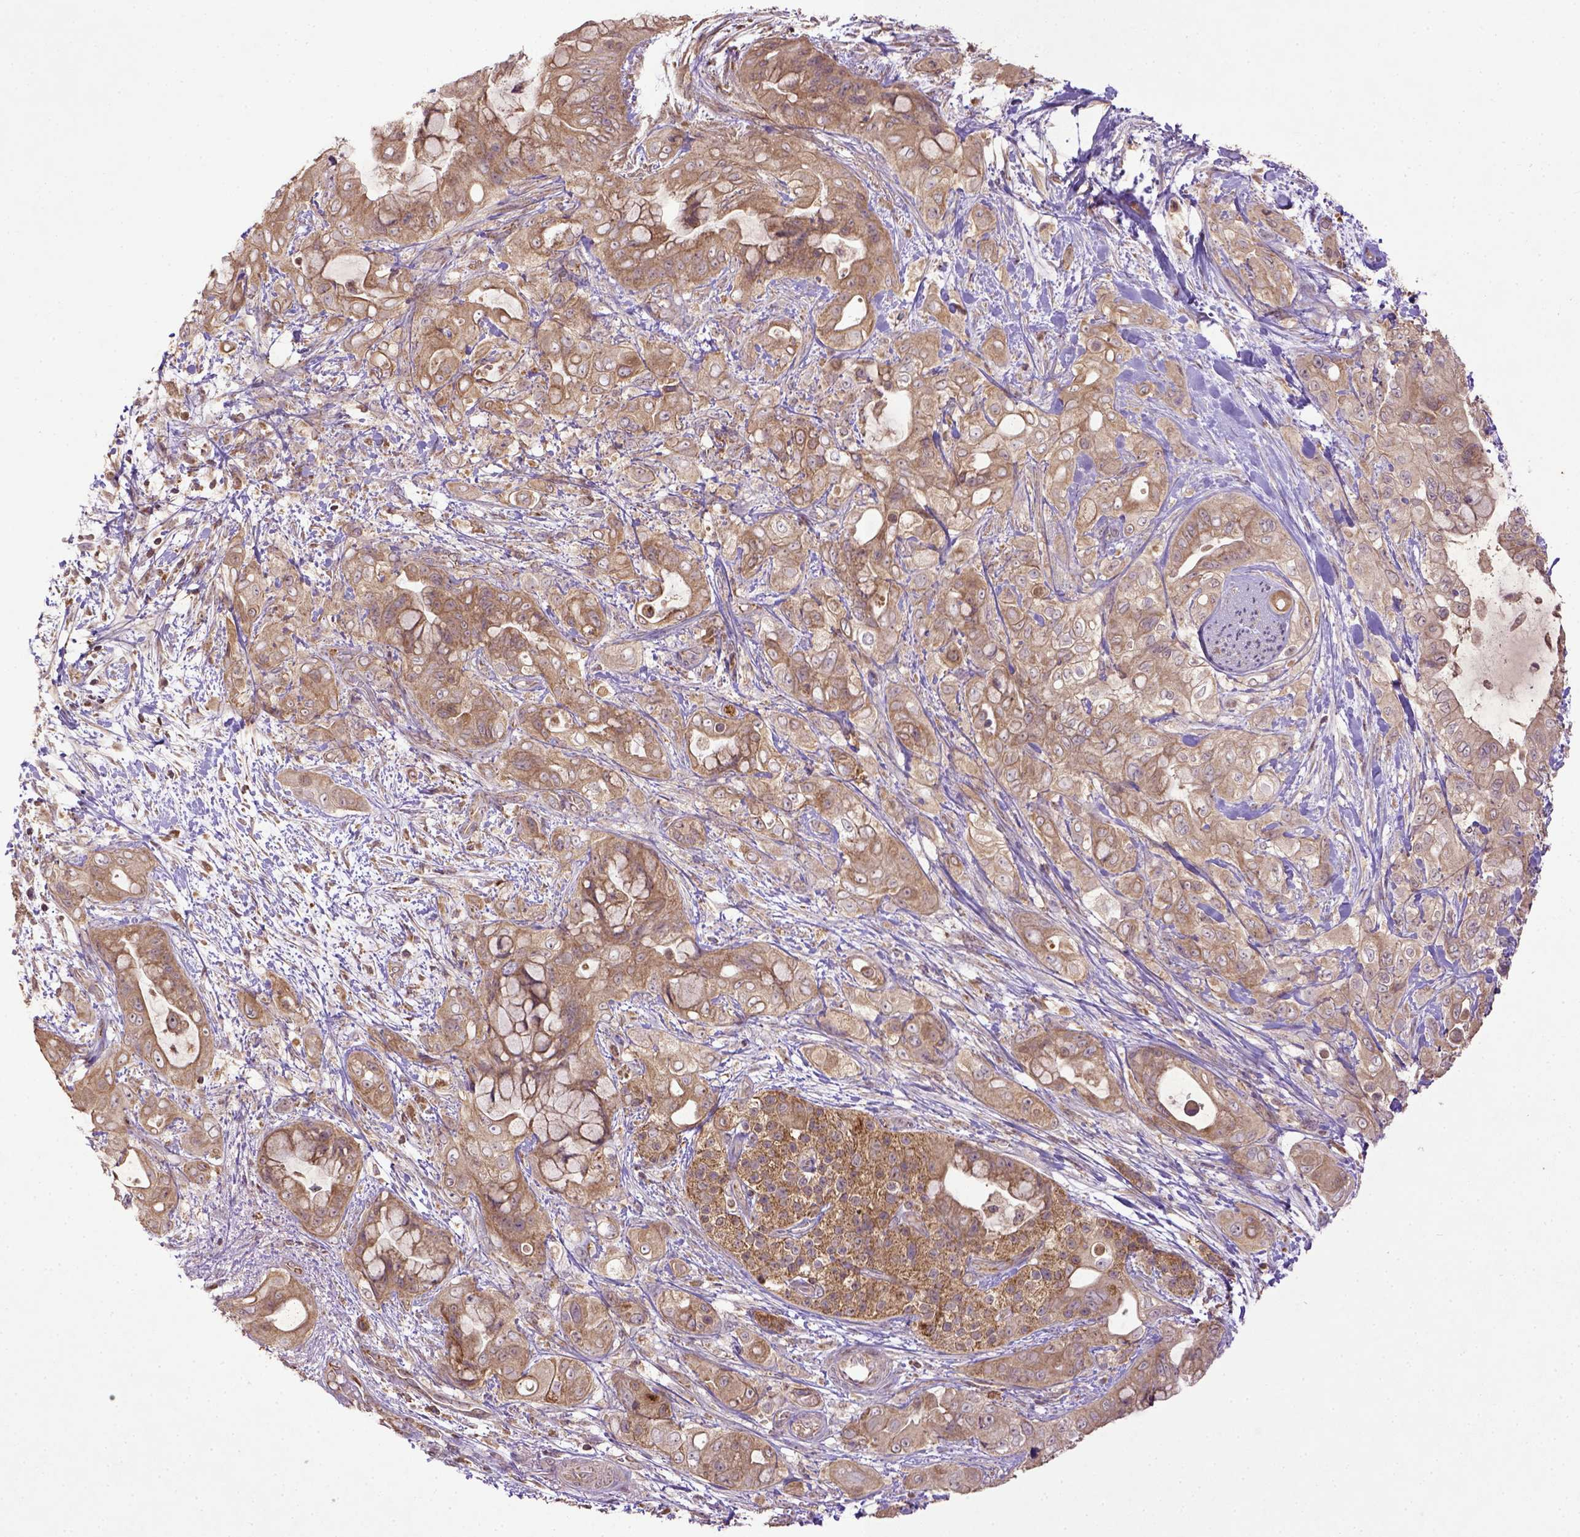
{"staining": {"intensity": "weak", "quantity": ">75%", "location": "cytoplasmic/membranous"}, "tissue": "pancreatic cancer", "cell_type": "Tumor cells", "image_type": "cancer", "snomed": [{"axis": "morphology", "description": "Adenocarcinoma, NOS"}, {"axis": "topography", "description": "Pancreas"}], "caption": "A brown stain labels weak cytoplasmic/membranous positivity of a protein in pancreatic cancer tumor cells.", "gene": "MT-CO1", "patient": {"sex": "male", "age": 71}}